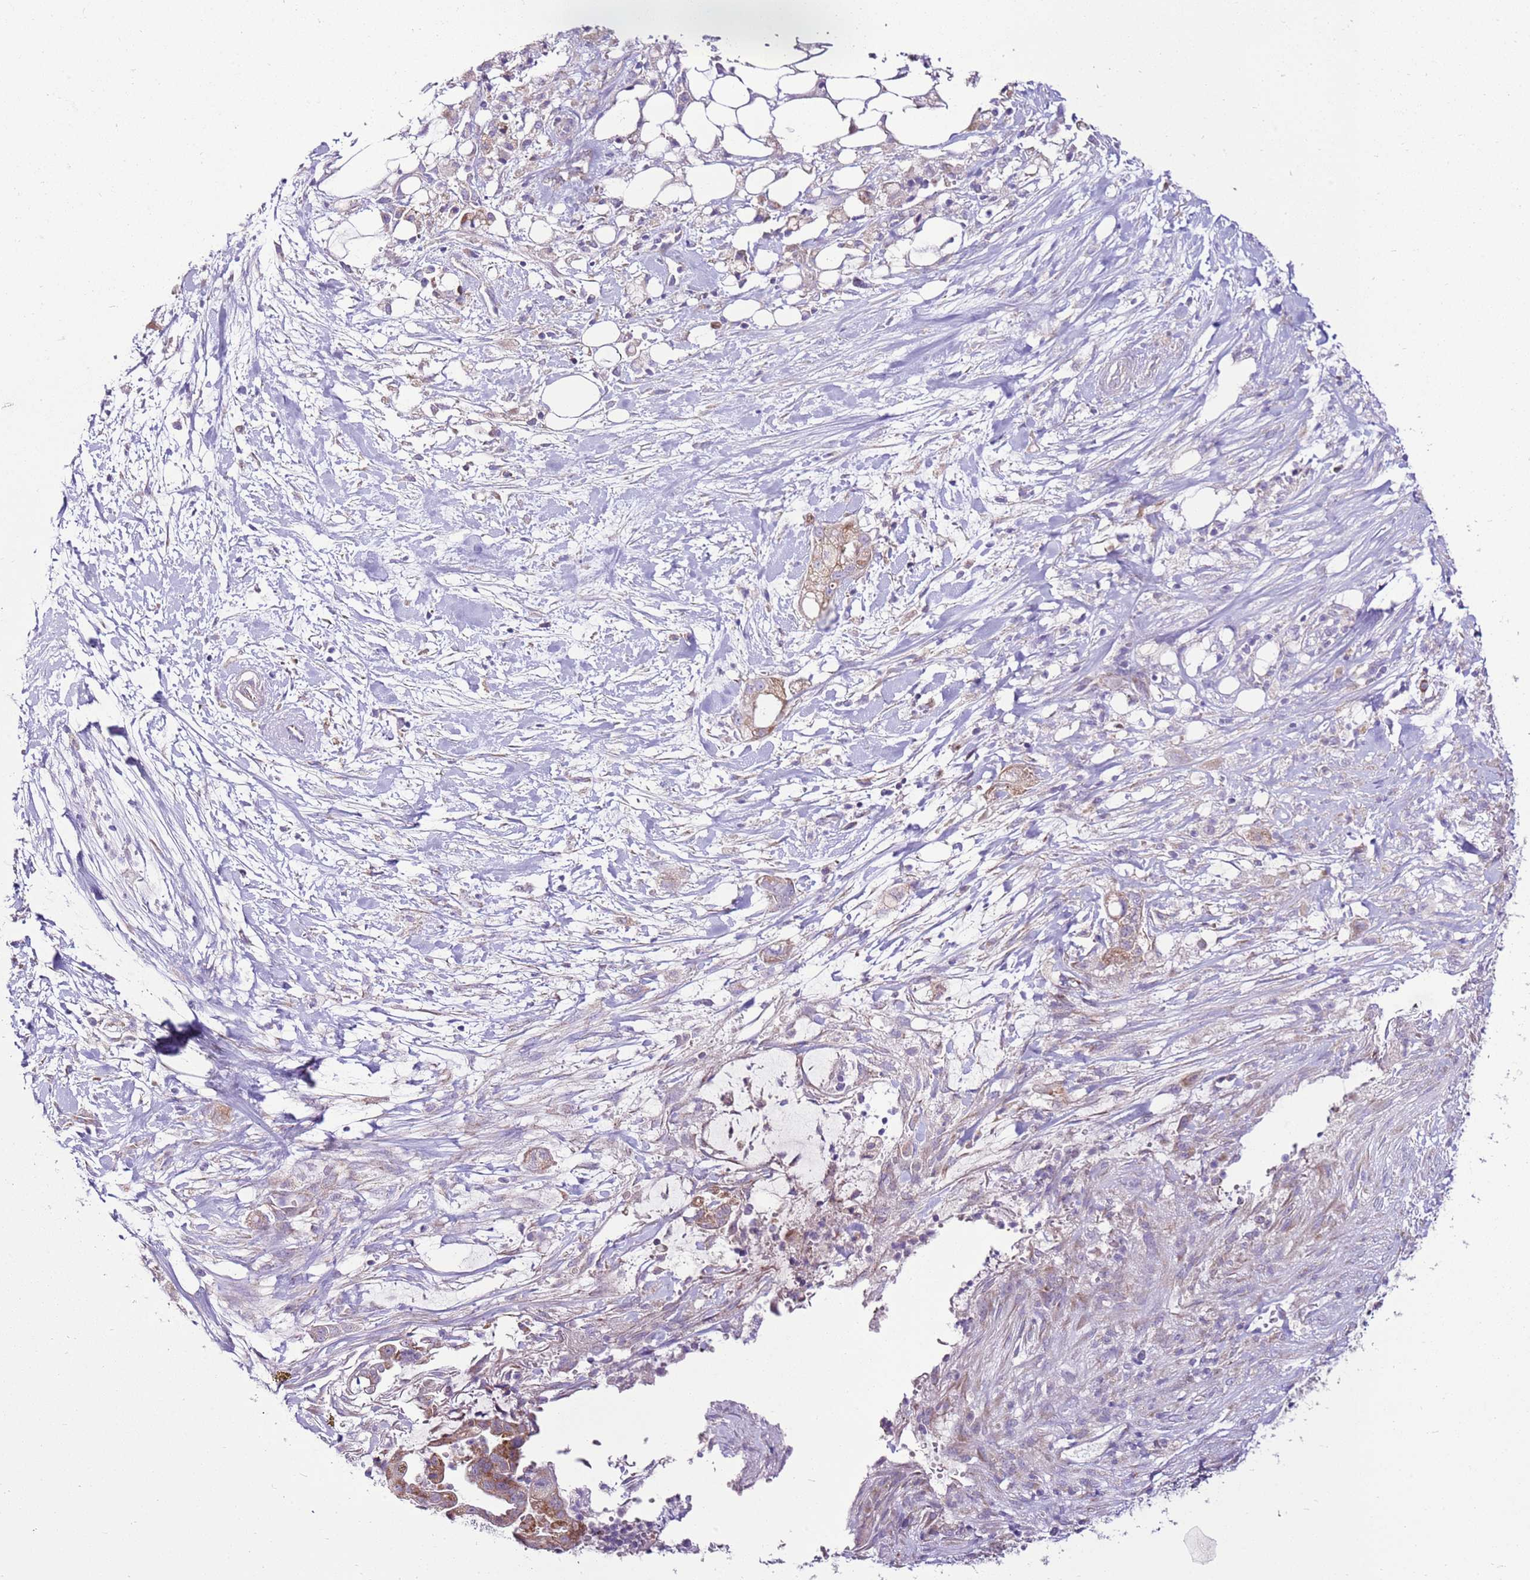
{"staining": {"intensity": "weak", "quantity": "25%-75%", "location": "cytoplasmic/membranous"}, "tissue": "pancreatic cancer", "cell_type": "Tumor cells", "image_type": "cancer", "snomed": [{"axis": "morphology", "description": "Adenocarcinoma, NOS"}, {"axis": "topography", "description": "Pancreas"}], "caption": "Protein staining by immunohistochemistry (IHC) shows weak cytoplasmic/membranous expression in about 25%-75% of tumor cells in adenocarcinoma (pancreatic).", "gene": "MRPL36", "patient": {"sex": "male", "age": 44}}